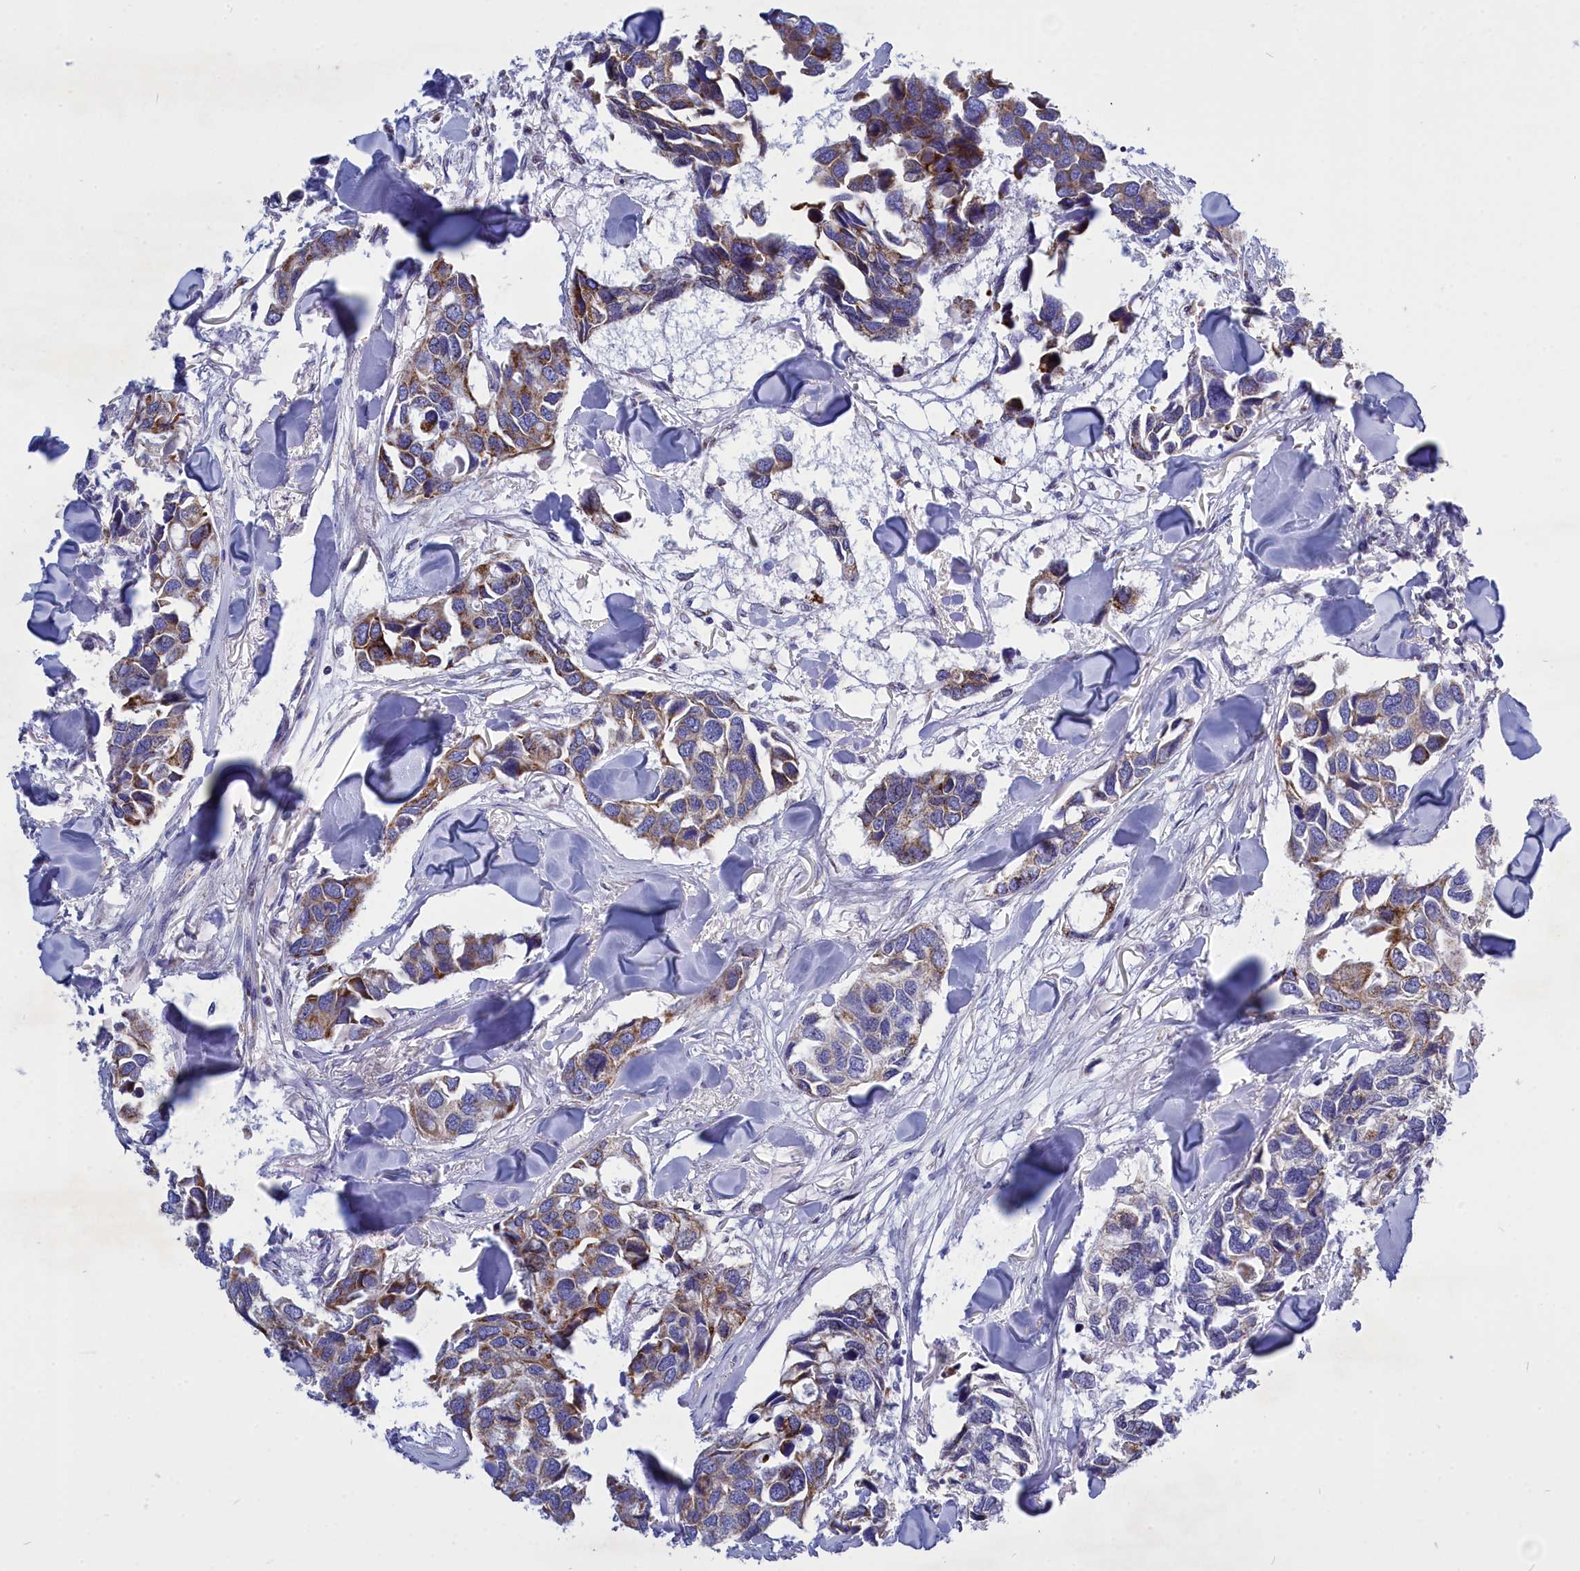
{"staining": {"intensity": "moderate", "quantity": ">75%", "location": "cytoplasmic/membranous"}, "tissue": "breast cancer", "cell_type": "Tumor cells", "image_type": "cancer", "snomed": [{"axis": "morphology", "description": "Duct carcinoma"}, {"axis": "topography", "description": "Breast"}], "caption": "Protein positivity by immunohistochemistry (IHC) demonstrates moderate cytoplasmic/membranous staining in about >75% of tumor cells in breast cancer (invasive ductal carcinoma).", "gene": "CCRL2", "patient": {"sex": "female", "age": 83}}